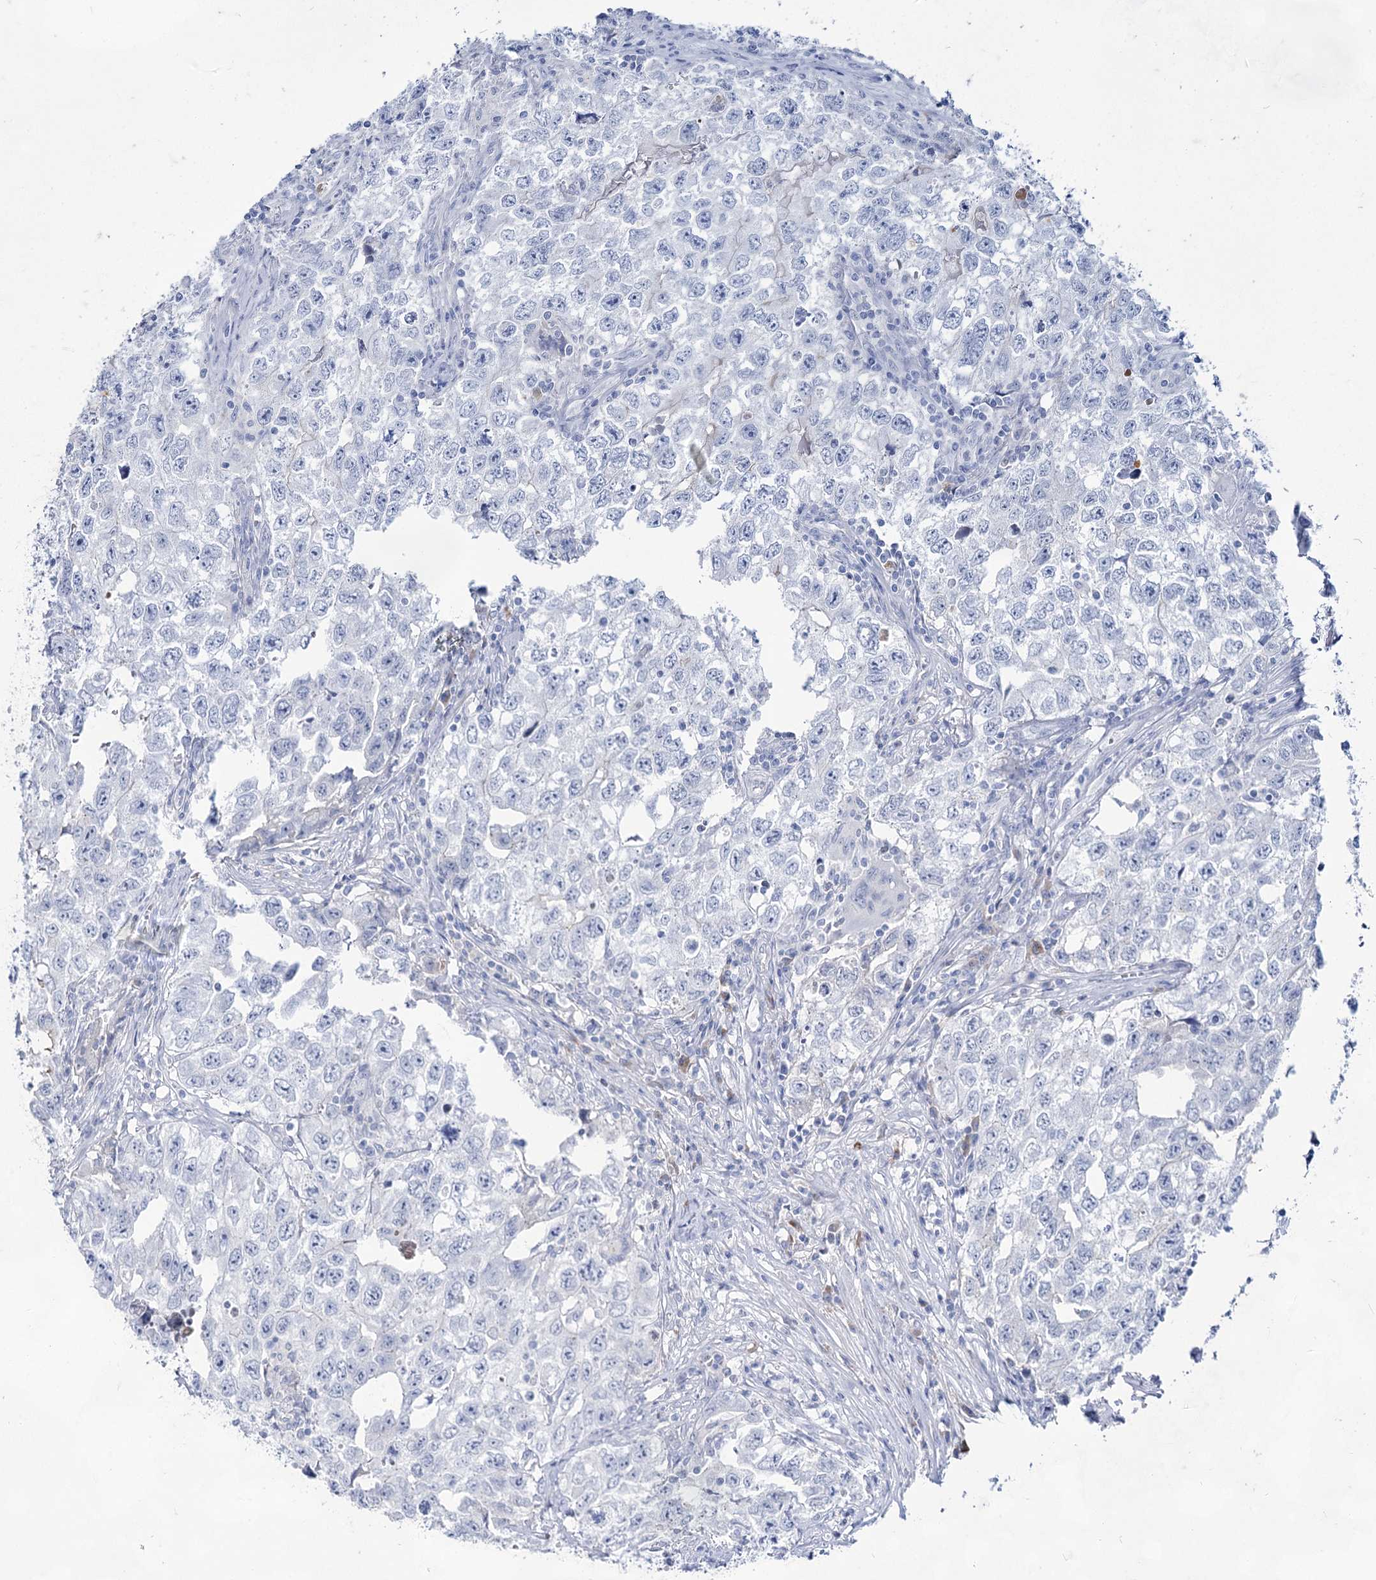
{"staining": {"intensity": "negative", "quantity": "none", "location": "none"}, "tissue": "testis cancer", "cell_type": "Tumor cells", "image_type": "cancer", "snomed": [{"axis": "morphology", "description": "Seminoma, NOS"}, {"axis": "morphology", "description": "Carcinoma, Embryonal, NOS"}, {"axis": "topography", "description": "Testis"}], "caption": "This is an immunohistochemistry photomicrograph of testis cancer. There is no positivity in tumor cells.", "gene": "ACRV1", "patient": {"sex": "male", "age": 43}}